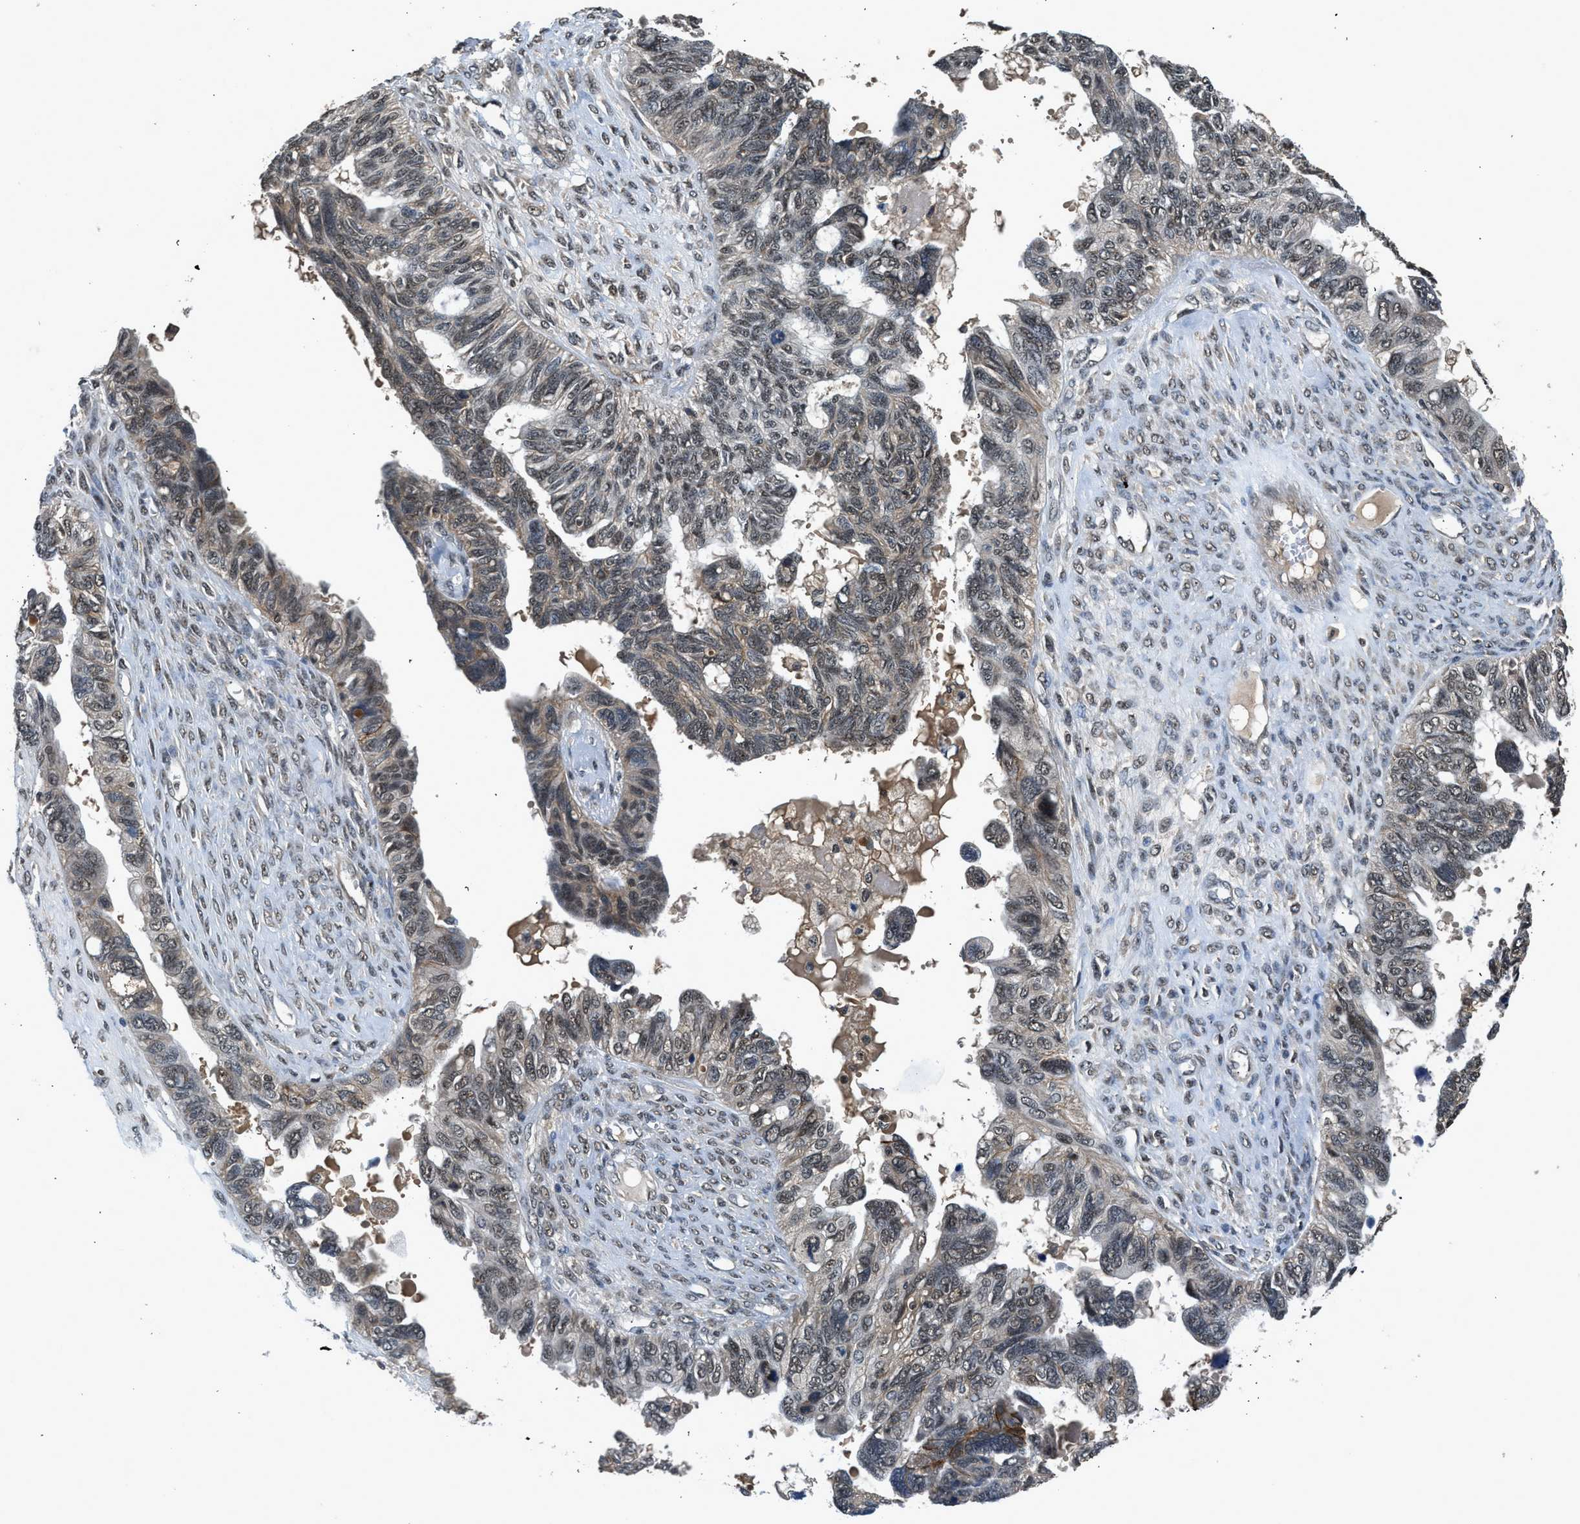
{"staining": {"intensity": "weak", "quantity": "25%-75%", "location": "cytoplasmic/membranous,nuclear"}, "tissue": "ovarian cancer", "cell_type": "Tumor cells", "image_type": "cancer", "snomed": [{"axis": "morphology", "description": "Cystadenocarcinoma, serous, NOS"}, {"axis": "topography", "description": "Ovary"}], "caption": "A histopathology image of ovarian cancer (serous cystadenocarcinoma) stained for a protein displays weak cytoplasmic/membranous and nuclear brown staining in tumor cells. (brown staining indicates protein expression, while blue staining denotes nuclei).", "gene": "SLC15A4", "patient": {"sex": "female", "age": 79}}